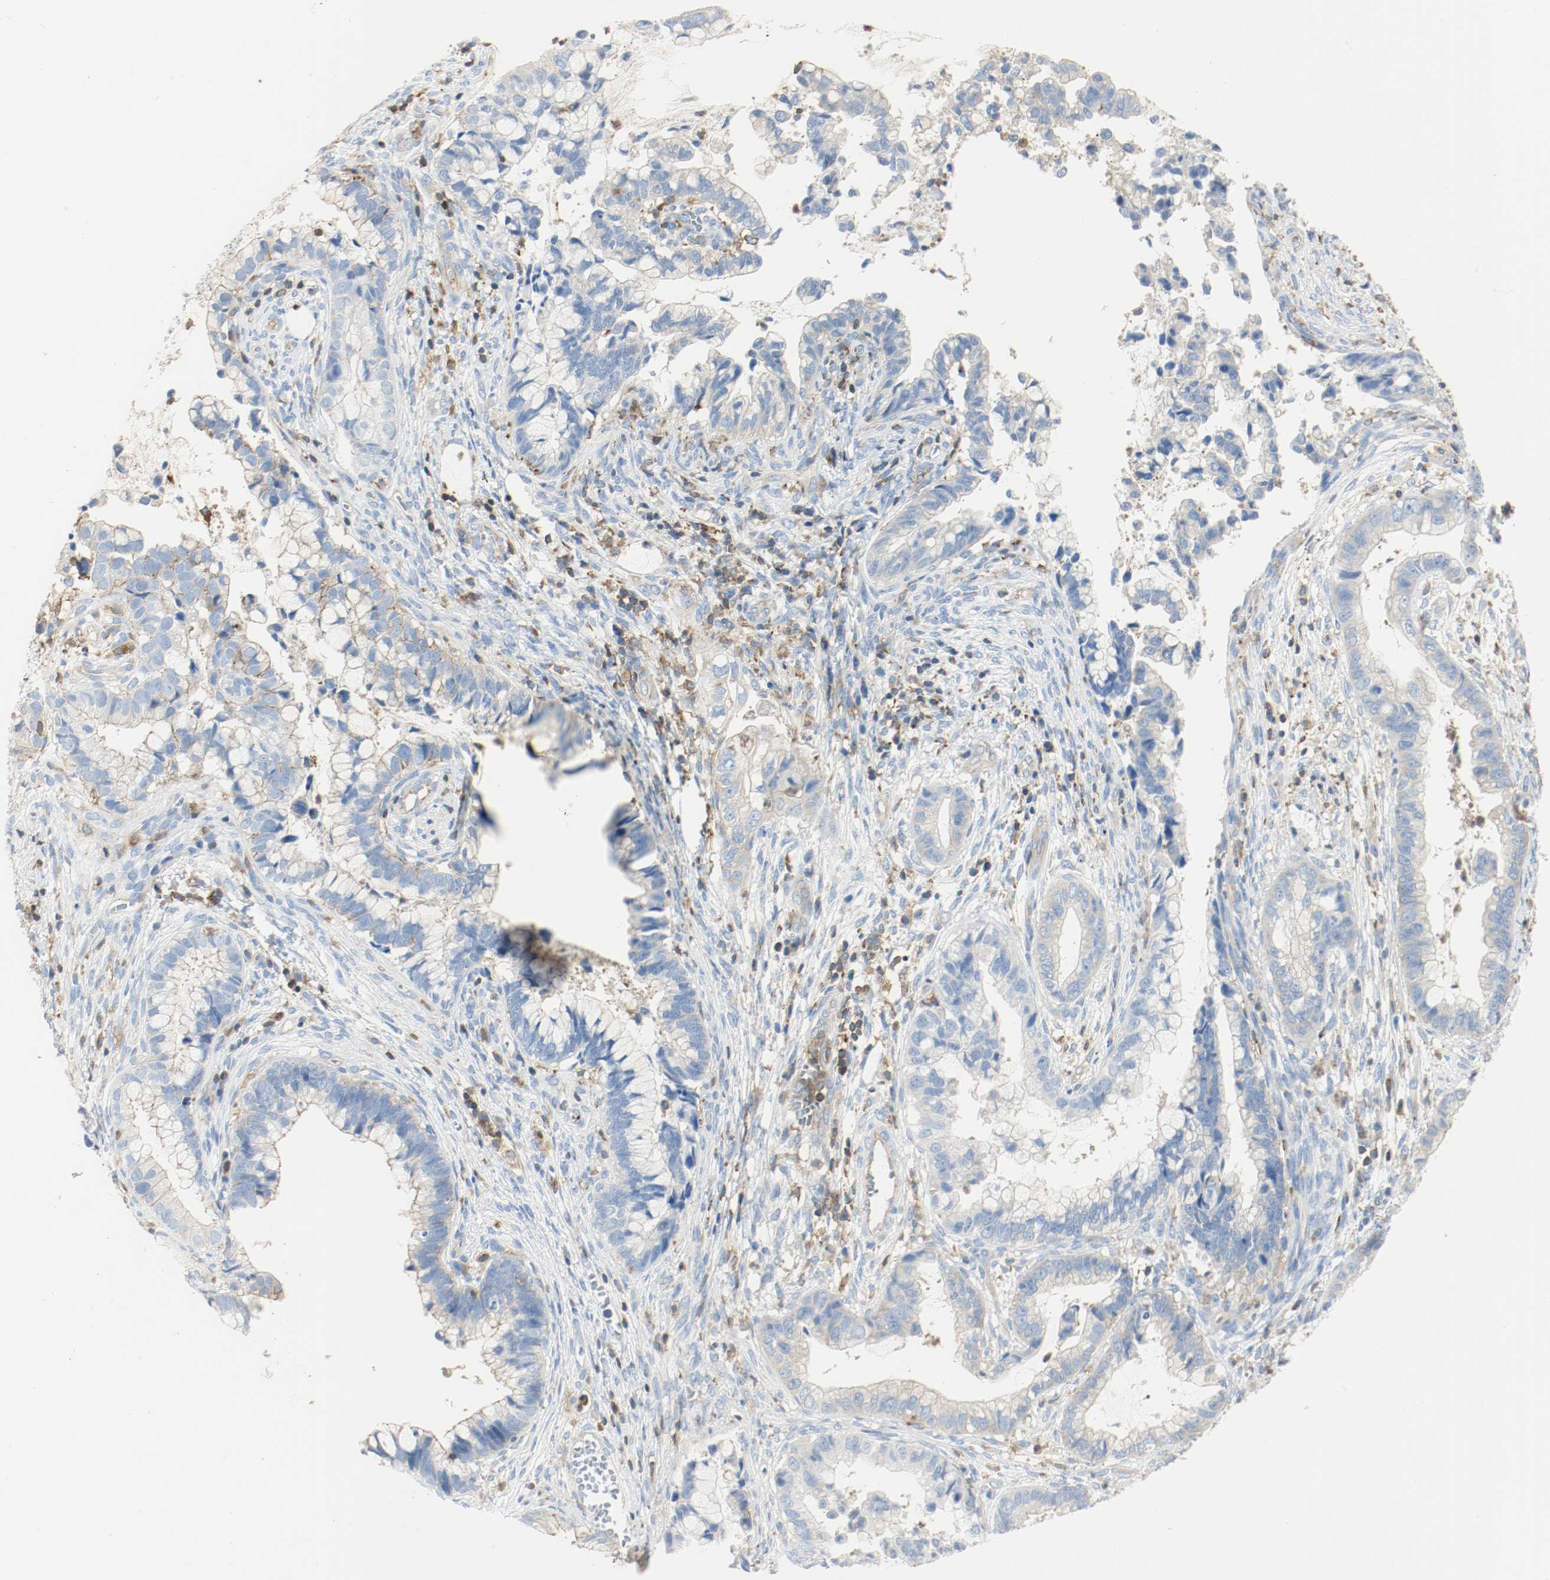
{"staining": {"intensity": "weak", "quantity": "25%-75%", "location": "cytoplasmic/membranous"}, "tissue": "cervical cancer", "cell_type": "Tumor cells", "image_type": "cancer", "snomed": [{"axis": "morphology", "description": "Adenocarcinoma, NOS"}, {"axis": "topography", "description": "Cervix"}], "caption": "Approximately 25%-75% of tumor cells in human cervical adenocarcinoma display weak cytoplasmic/membranous protein positivity as visualized by brown immunohistochemical staining.", "gene": "ARPC1B", "patient": {"sex": "female", "age": 44}}